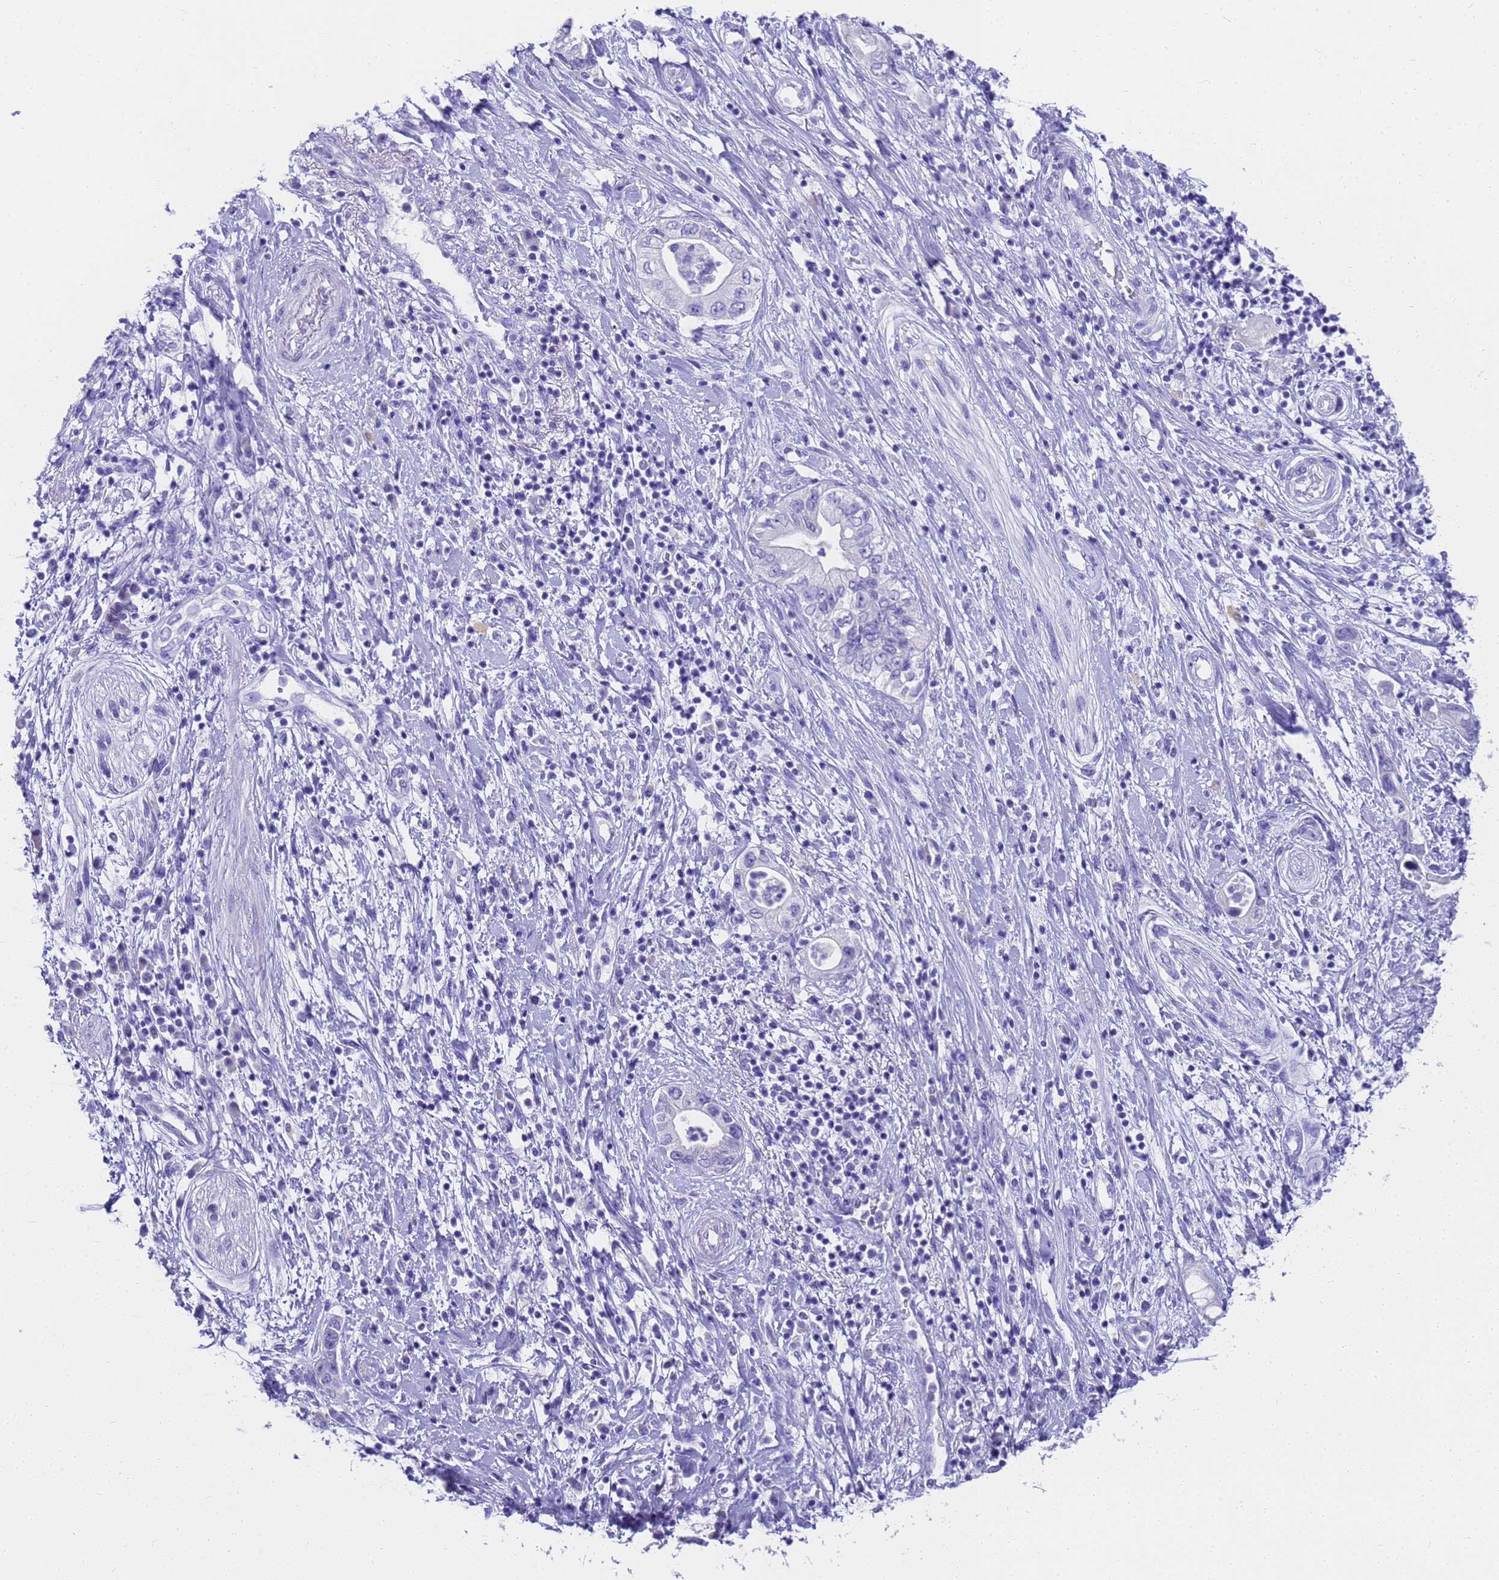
{"staining": {"intensity": "negative", "quantity": "none", "location": "none"}, "tissue": "pancreatic cancer", "cell_type": "Tumor cells", "image_type": "cancer", "snomed": [{"axis": "morphology", "description": "Adenocarcinoma, NOS"}, {"axis": "topography", "description": "Pancreas"}], "caption": "A histopathology image of pancreatic adenocarcinoma stained for a protein displays no brown staining in tumor cells. Brightfield microscopy of immunohistochemistry stained with DAB (brown) and hematoxylin (blue), captured at high magnification.", "gene": "MS4A13", "patient": {"sex": "female", "age": 73}}